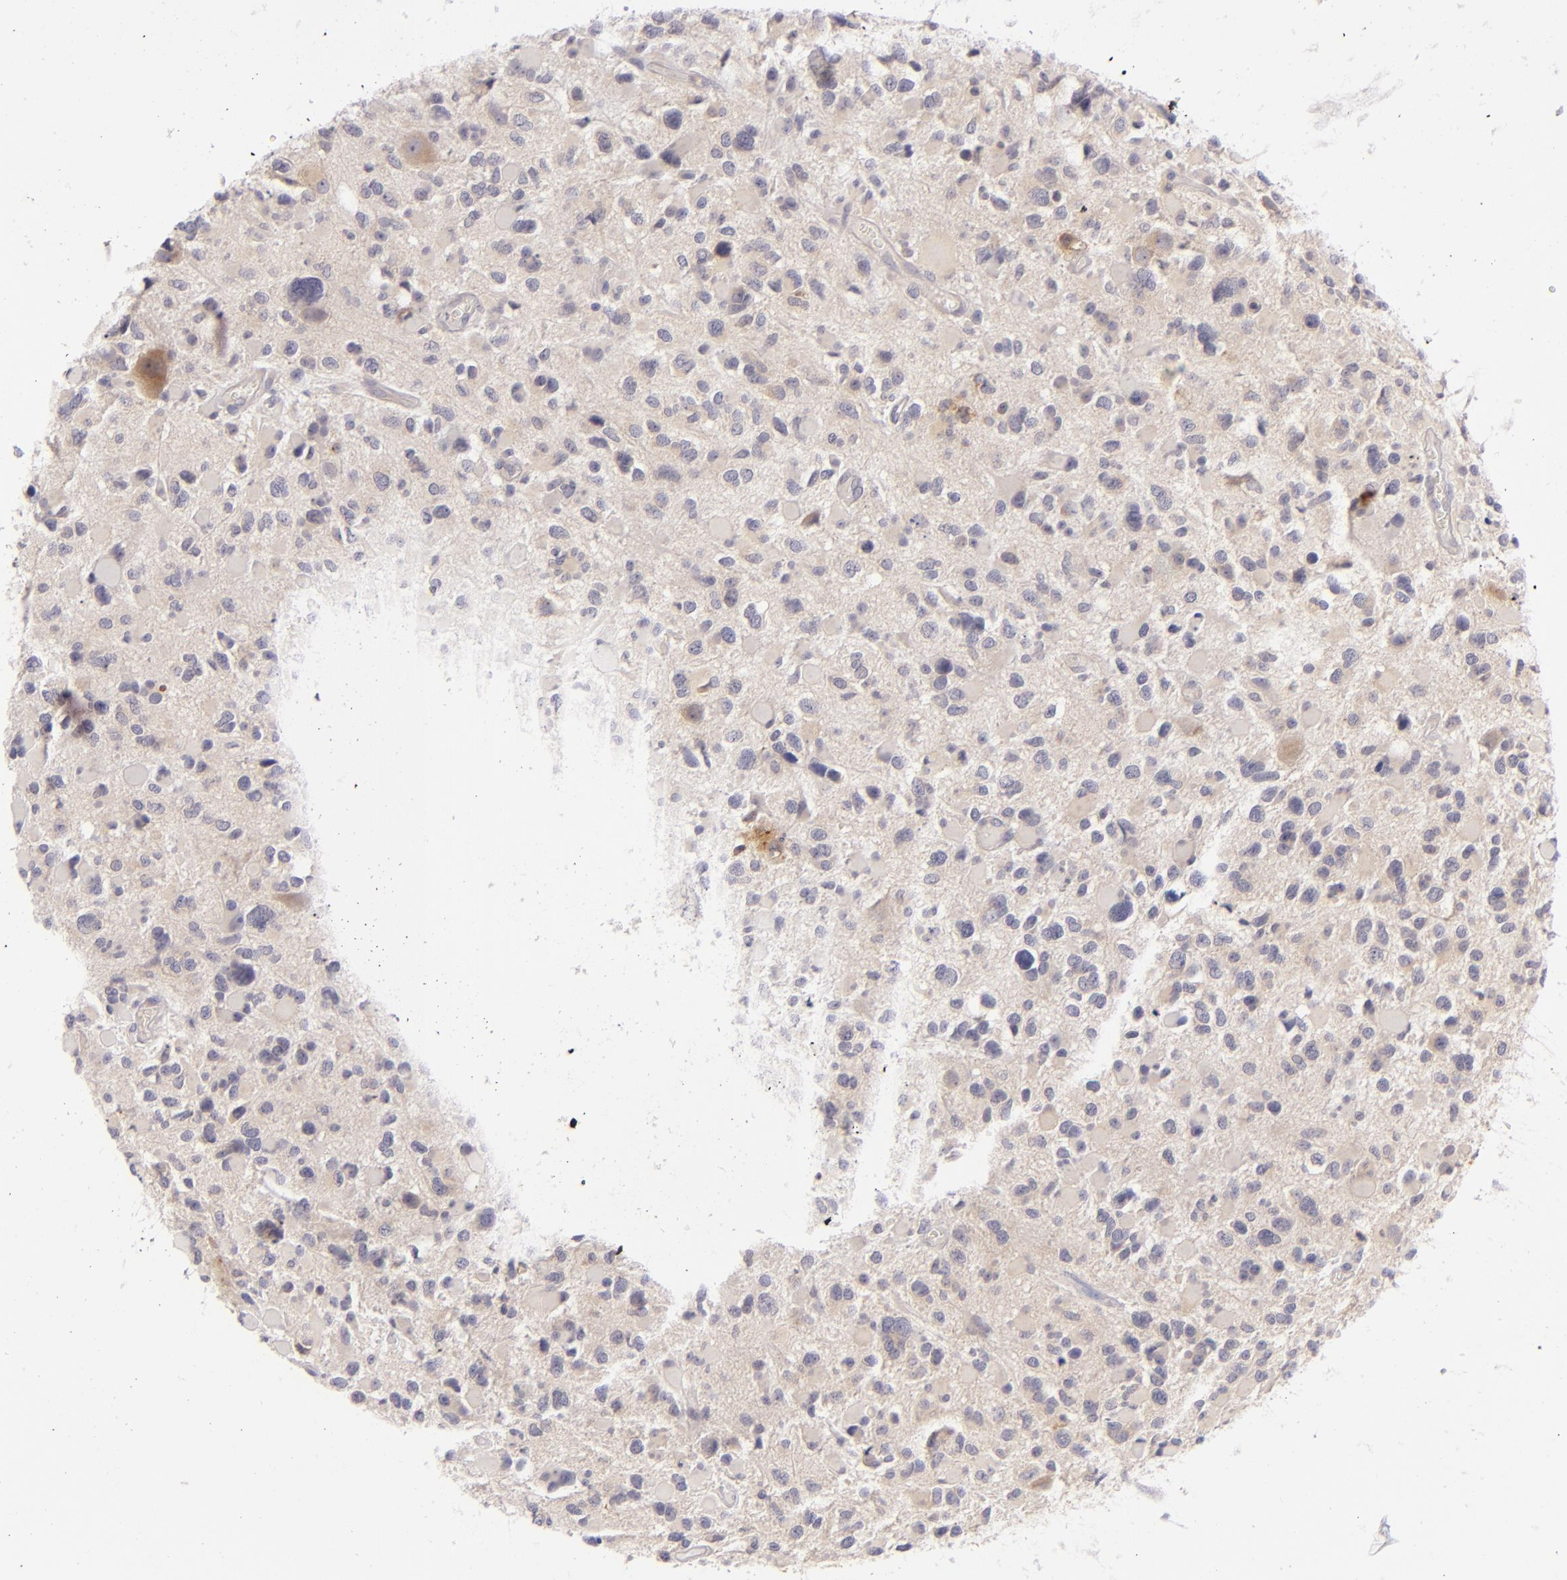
{"staining": {"intensity": "negative", "quantity": "none", "location": "none"}, "tissue": "glioma", "cell_type": "Tumor cells", "image_type": "cancer", "snomed": [{"axis": "morphology", "description": "Glioma, malignant, High grade"}, {"axis": "topography", "description": "Brain"}], "caption": "Photomicrograph shows no protein positivity in tumor cells of malignant glioma (high-grade) tissue.", "gene": "CD83", "patient": {"sex": "female", "age": 37}}